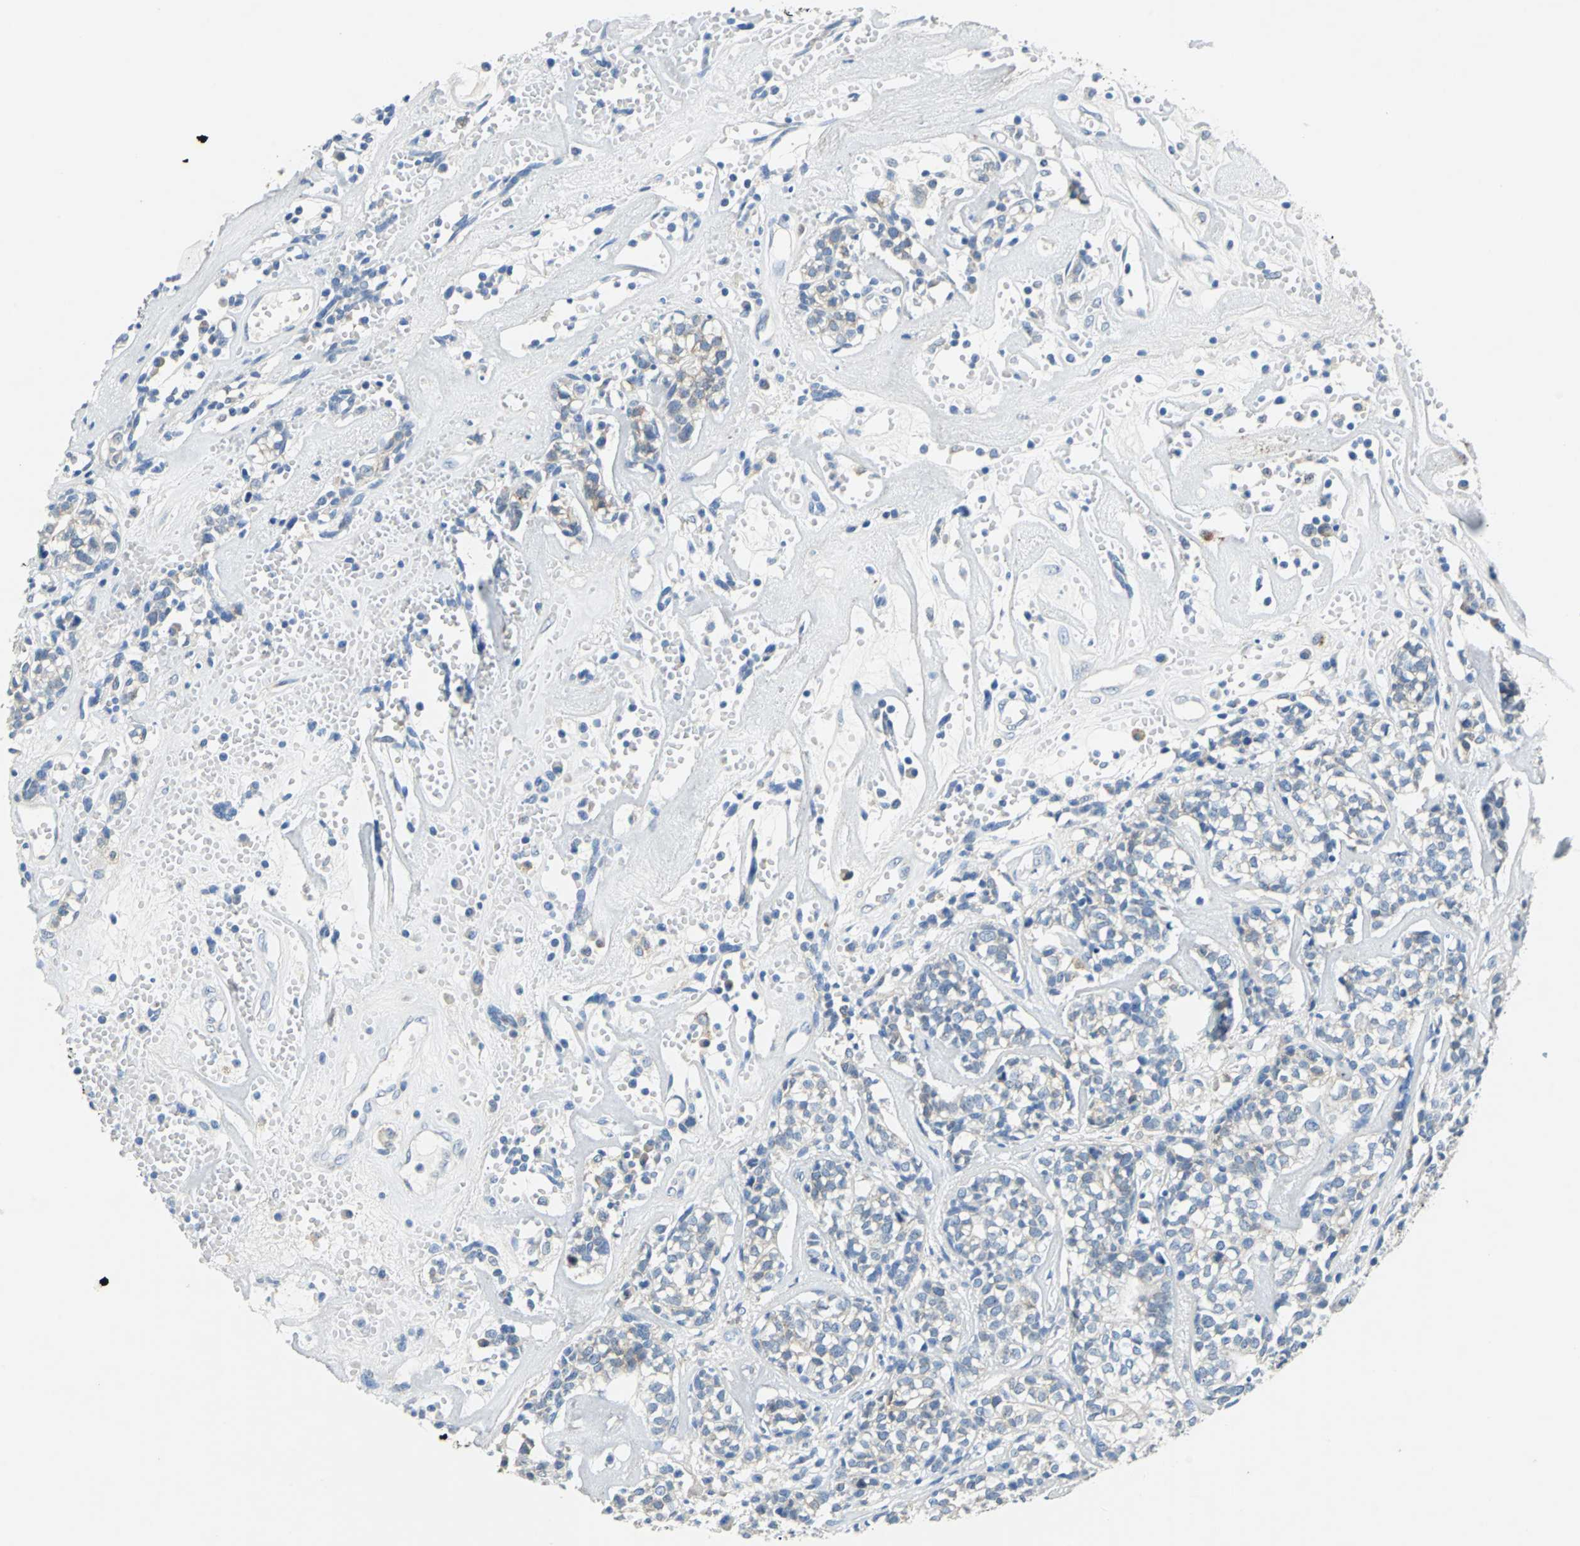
{"staining": {"intensity": "negative", "quantity": "none", "location": "none"}, "tissue": "head and neck cancer", "cell_type": "Tumor cells", "image_type": "cancer", "snomed": [{"axis": "morphology", "description": "Adenocarcinoma, NOS"}, {"axis": "topography", "description": "Salivary gland"}, {"axis": "topography", "description": "Head-Neck"}], "caption": "A photomicrograph of adenocarcinoma (head and neck) stained for a protein displays no brown staining in tumor cells.", "gene": "TEX264", "patient": {"sex": "female", "age": 65}}